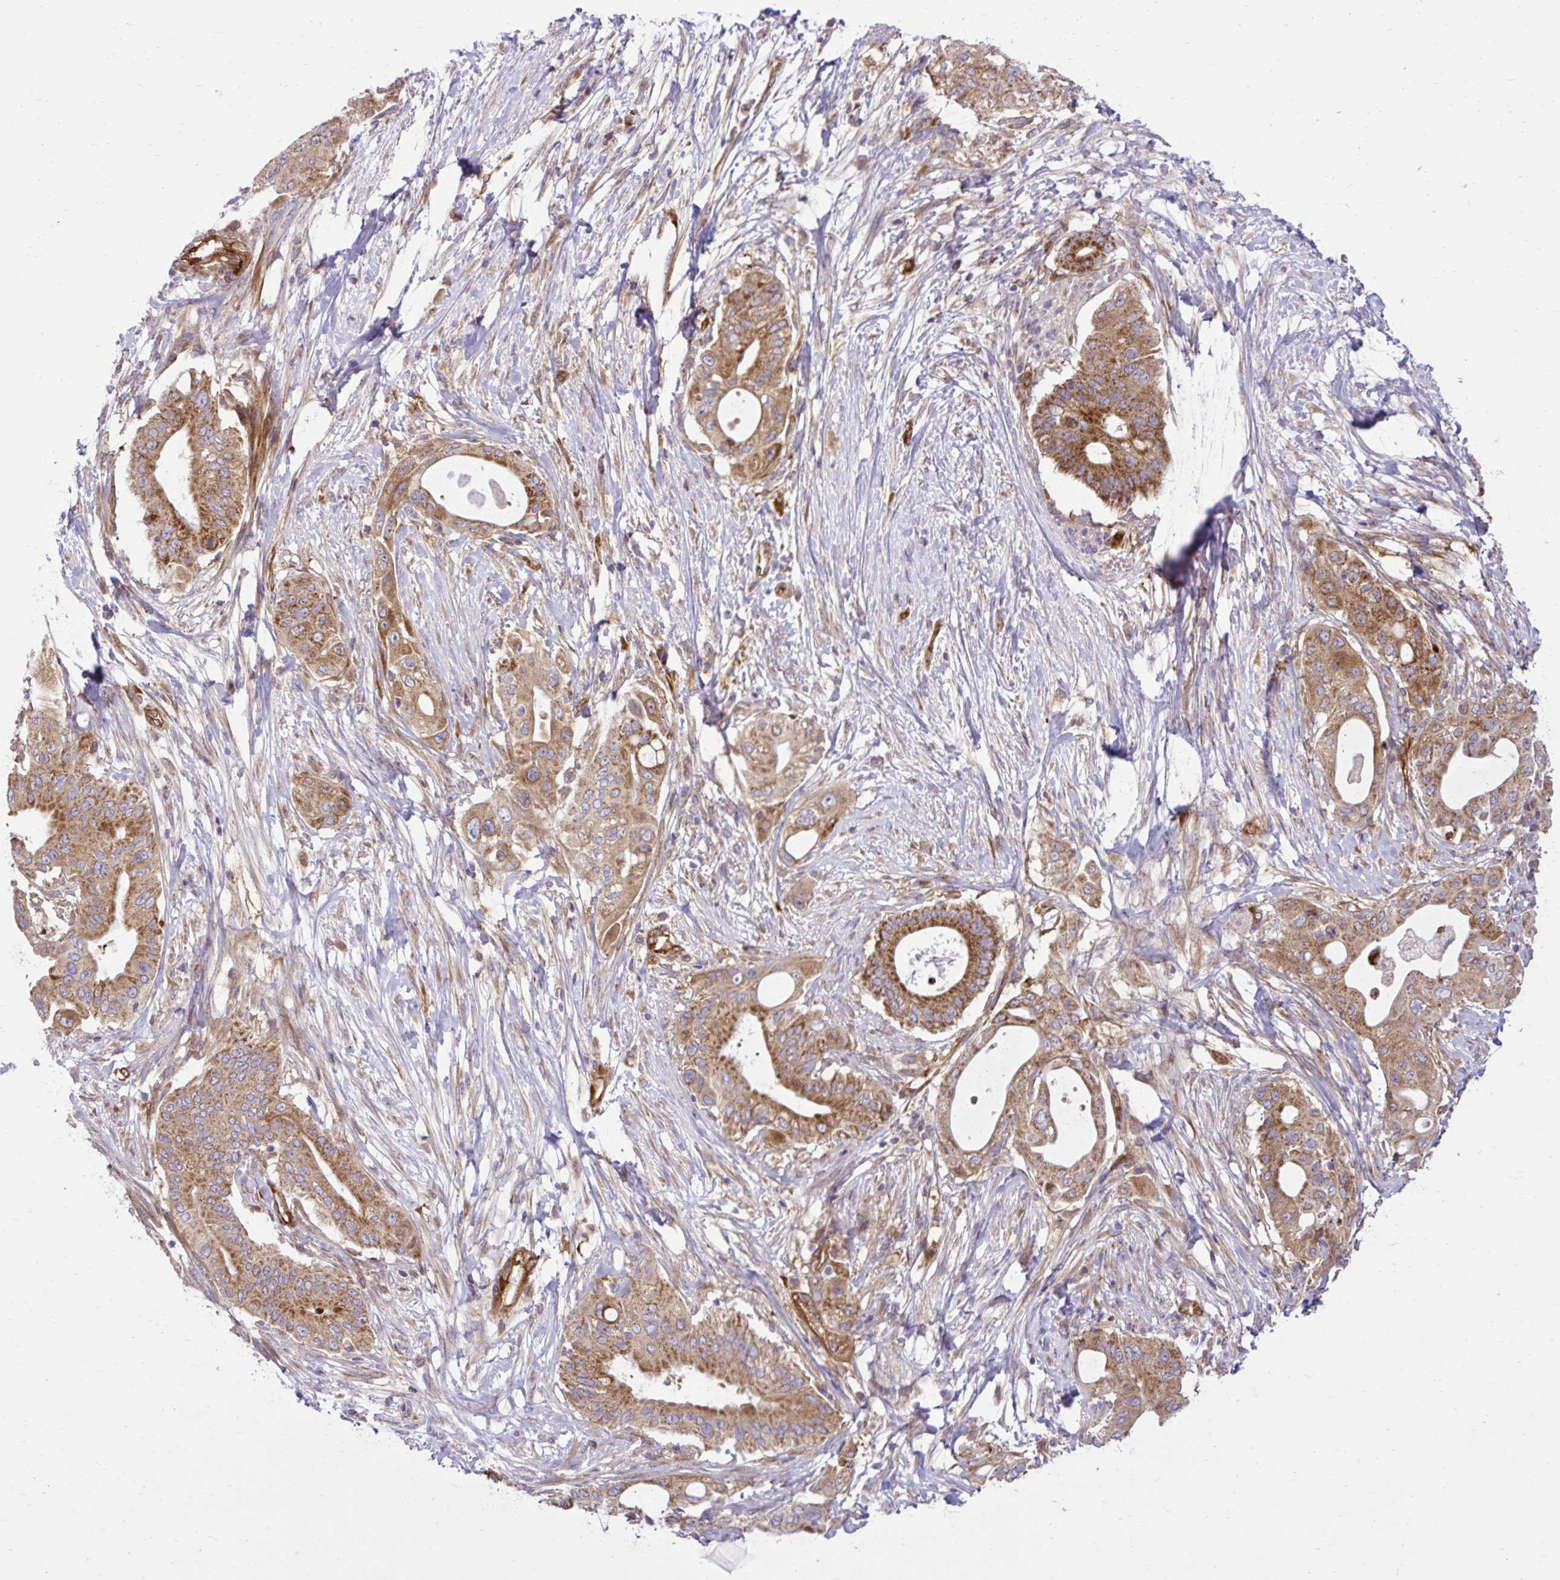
{"staining": {"intensity": "moderate", "quantity": ">75%", "location": "cytoplasmic/membranous"}, "tissue": "pancreatic cancer", "cell_type": "Tumor cells", "image_type": "cancer", "snomed": [{"axis": "morphology", "description": "Adenocarcinoma, NOS"}, {"axis": "topography", "description": "Pancreas"}], "caption": "Tumor cells display medium levels of moderate cytoplasmic/membranous staining in about >75% of cells in adenocarcinoma (pancreatic).", "gene": "LIMS1", "patient": {"sex": "male", "age": 68}}